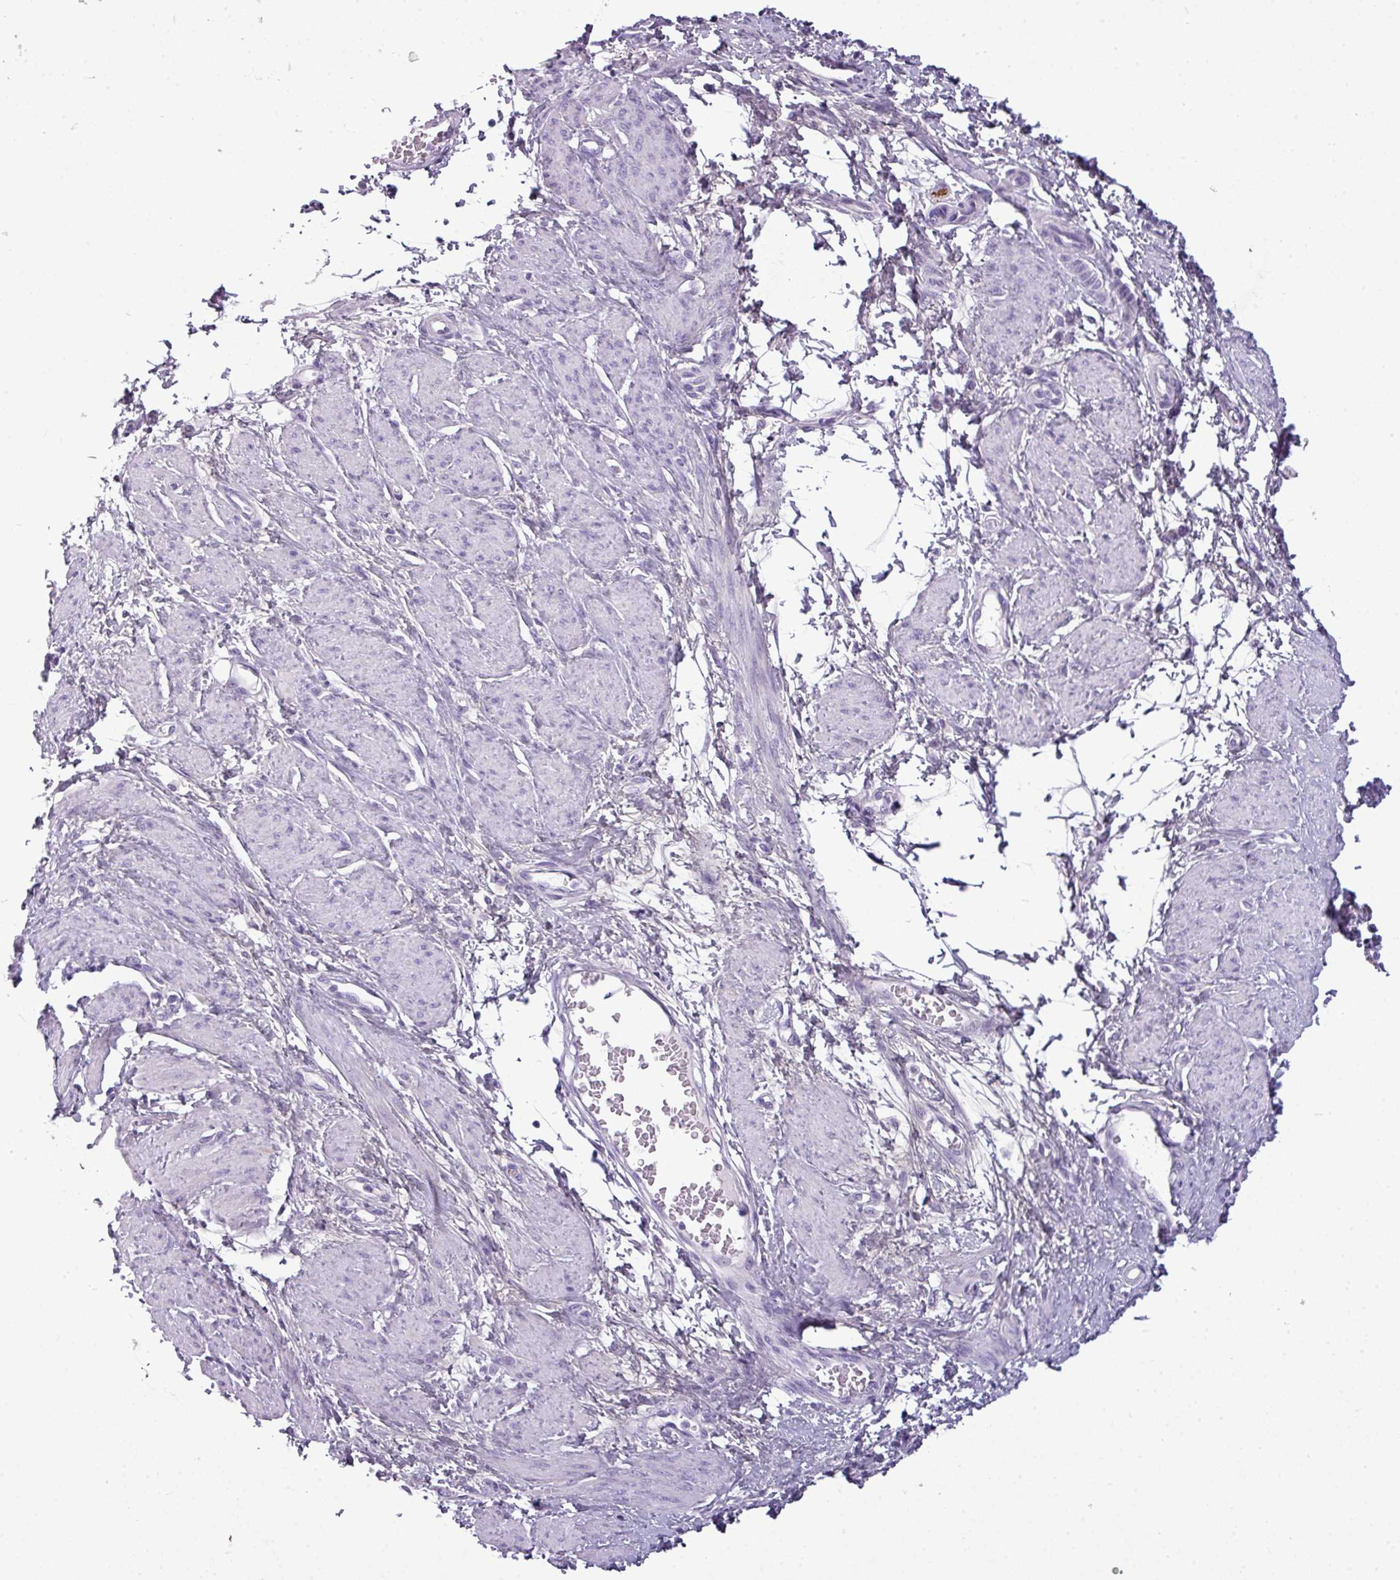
{"staining": {"intensity": "negative", "quantity": "none", "location": "none"}, "tissue": "smooth muscle", "cell_type": "Smooth muscle cells", "image_type": "normal", "snomed": [{"axis": "morphology", "description": "Normal tissue, NOS"}, {"axis": "topography", "description": "Smooth muscle"}, {"axis": "topography", "description": "Uterus"}], "caption": "IHC of unremarkable smooth muscle demonstrates no positivity in smooth muscle cells. (Stains: DAB IHC with hematoxylin counter stain, Microscopy: brightfield microscopy at high magnification).", "gene": "DNAAF9", "patient": {"sex": "female", "age": 39}}